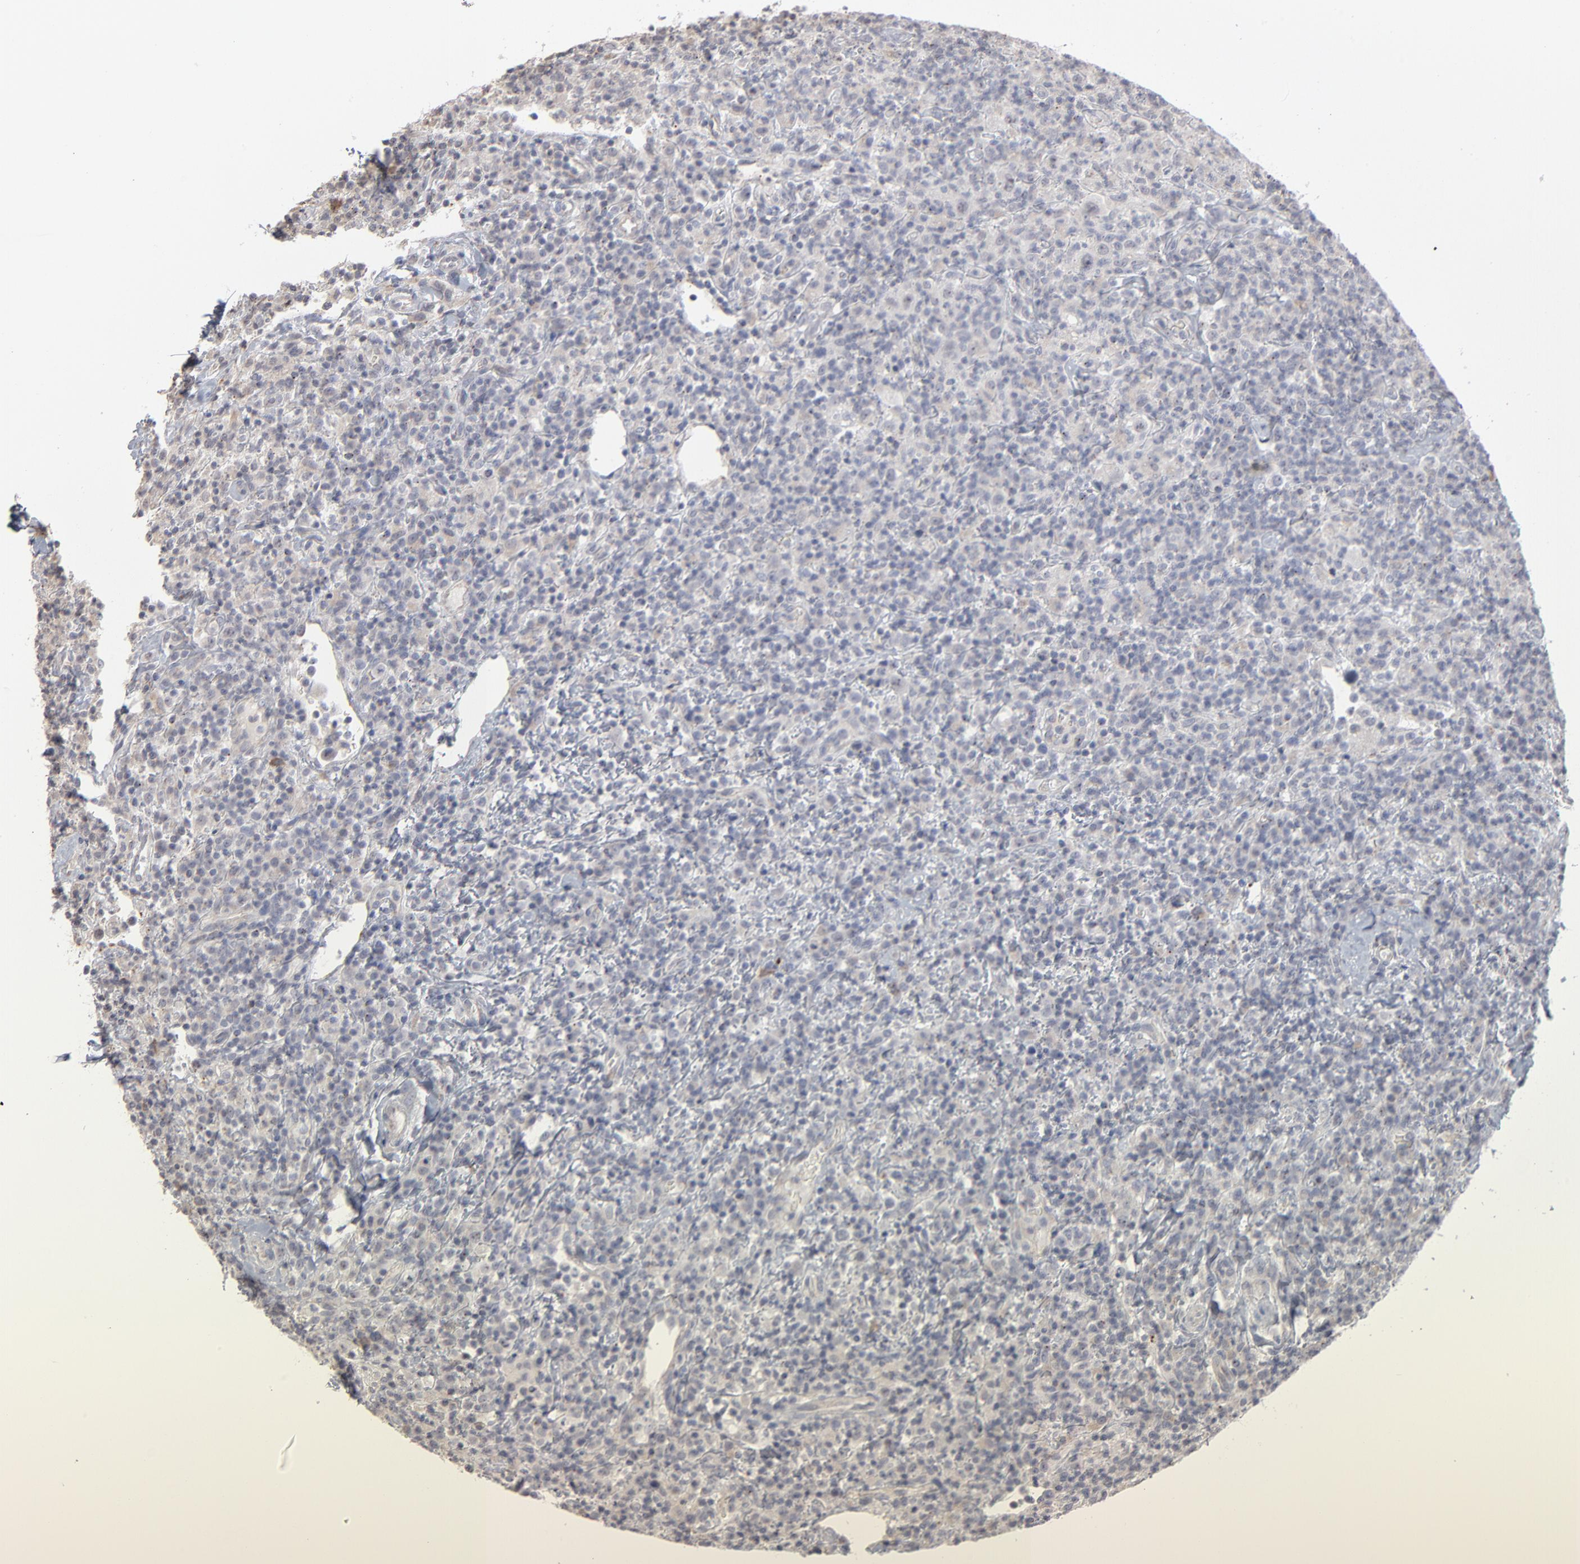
{"staining": {"intensity": "negative", "quantity": "none", "location": "none"}, "tissue": "lymphoma", "cell_type": "Tumor cells", "image_type": "cancer", "snomed": [{"axis": "morphology", "description": "Hodgkin's disease, NOS"}, {"axis": "topography", "description": "Lymph node"}], "caption": "Protein analysis of Hodgkin's disease shows no significant staining in tumor cells.", "gene": "POMT2", "patient": {"sex": "male", "age": 65}}